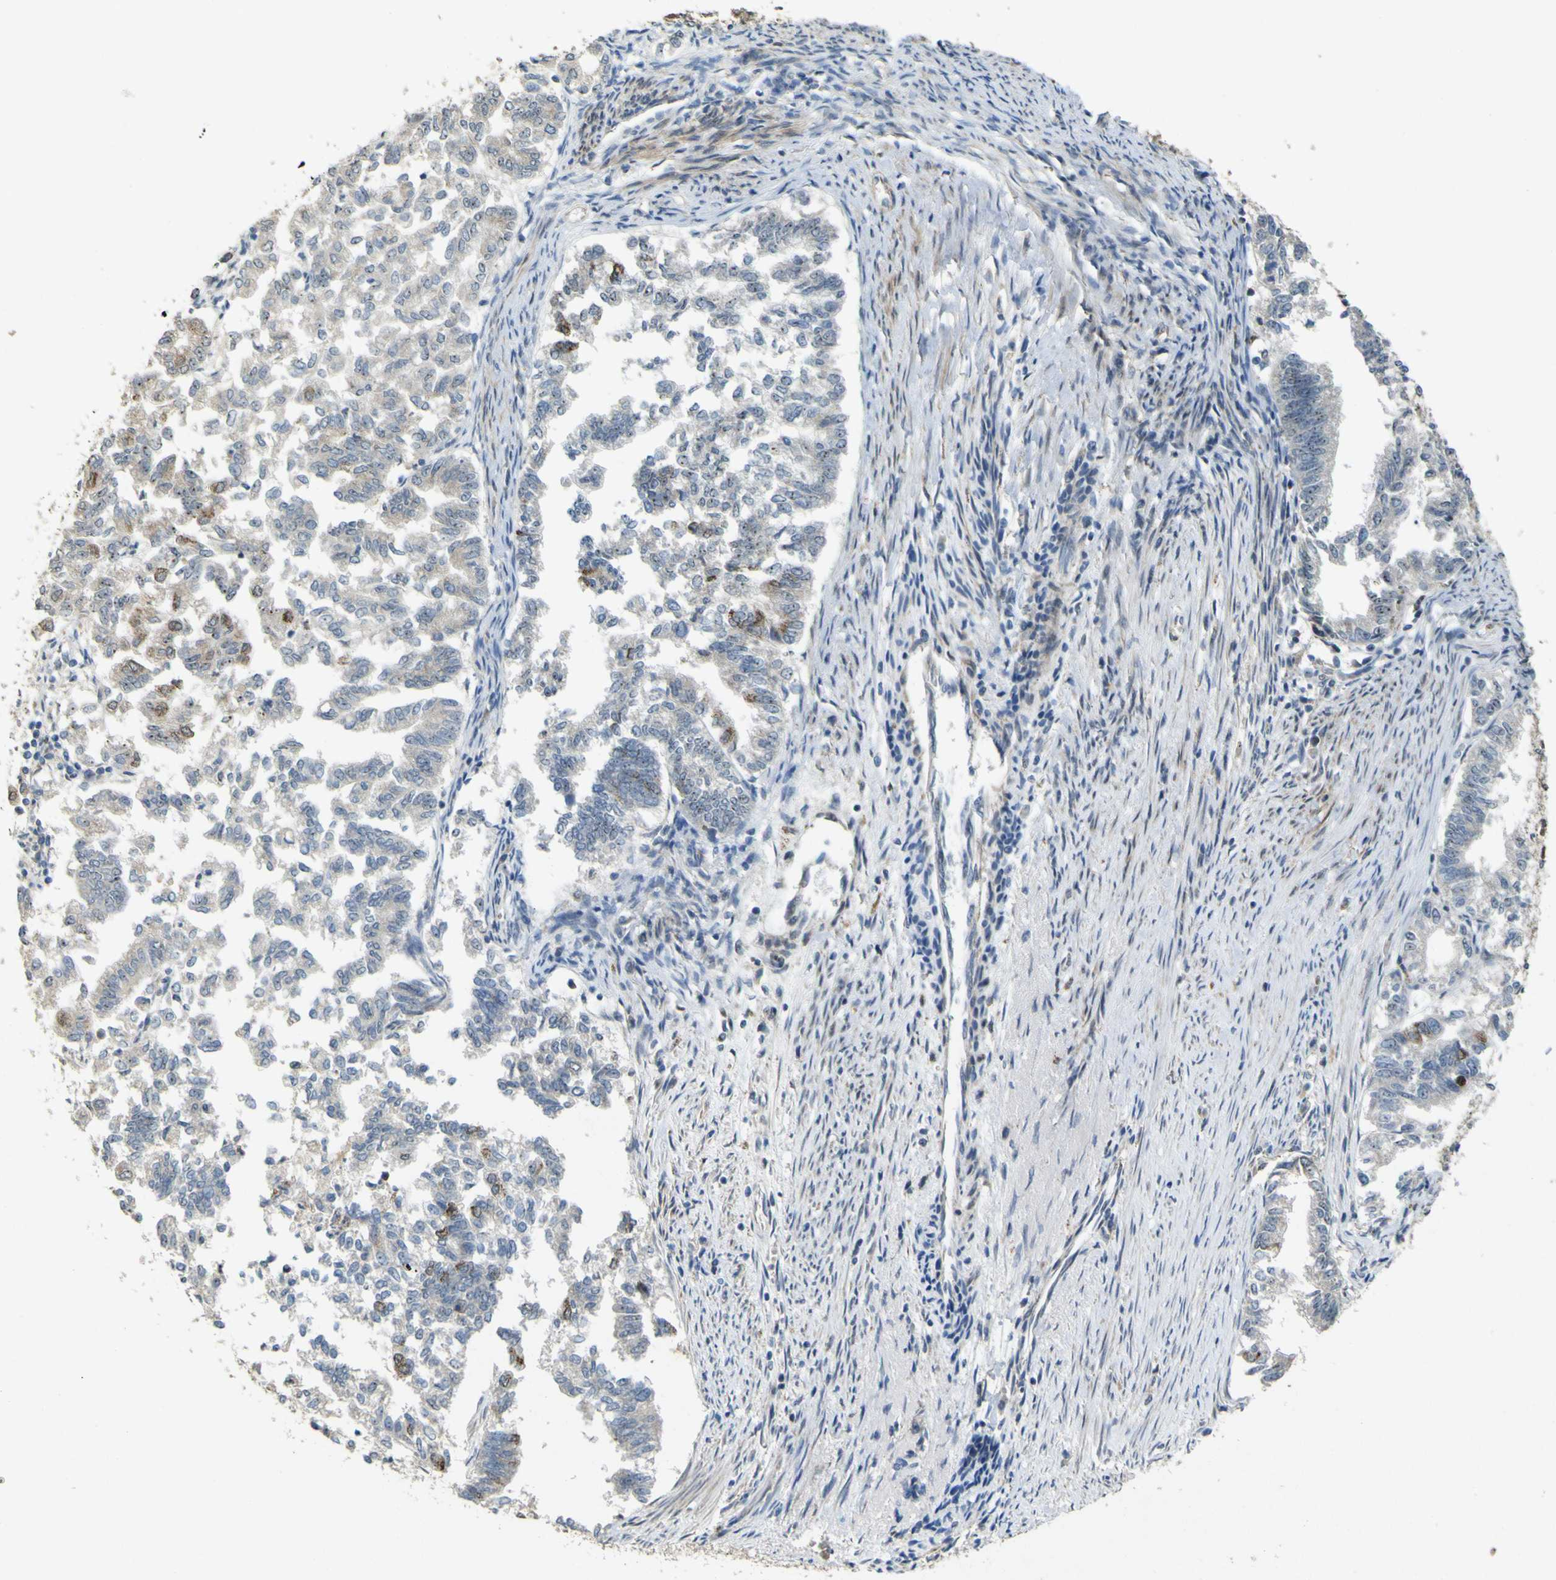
{"staining": {"intensity": "moderate", "quantity": "<25%", "location": "cytoplasmic/membranous,nuclear"}, "tissue": "endometrial cancer", "cell_type": "Tumor cells", "image_type": "cancer", "snomed": [{"axis": "morphology", "description": "Necrosis, NOS"}, {"axis": "morphology", "description": "Adenocarcinoma, NOS"}, {"axis": "topography", "description": "Endometrium"}], "caption": "Endometrial adenocarcinoma was stained to show a protein in brown. There is low levels of moderate cytoplasmic/membranous and nuclear staining in approximately <25% of tumor cells.", "gene": "ACBD5", "patient": {"sex": "female", "age": 79}}